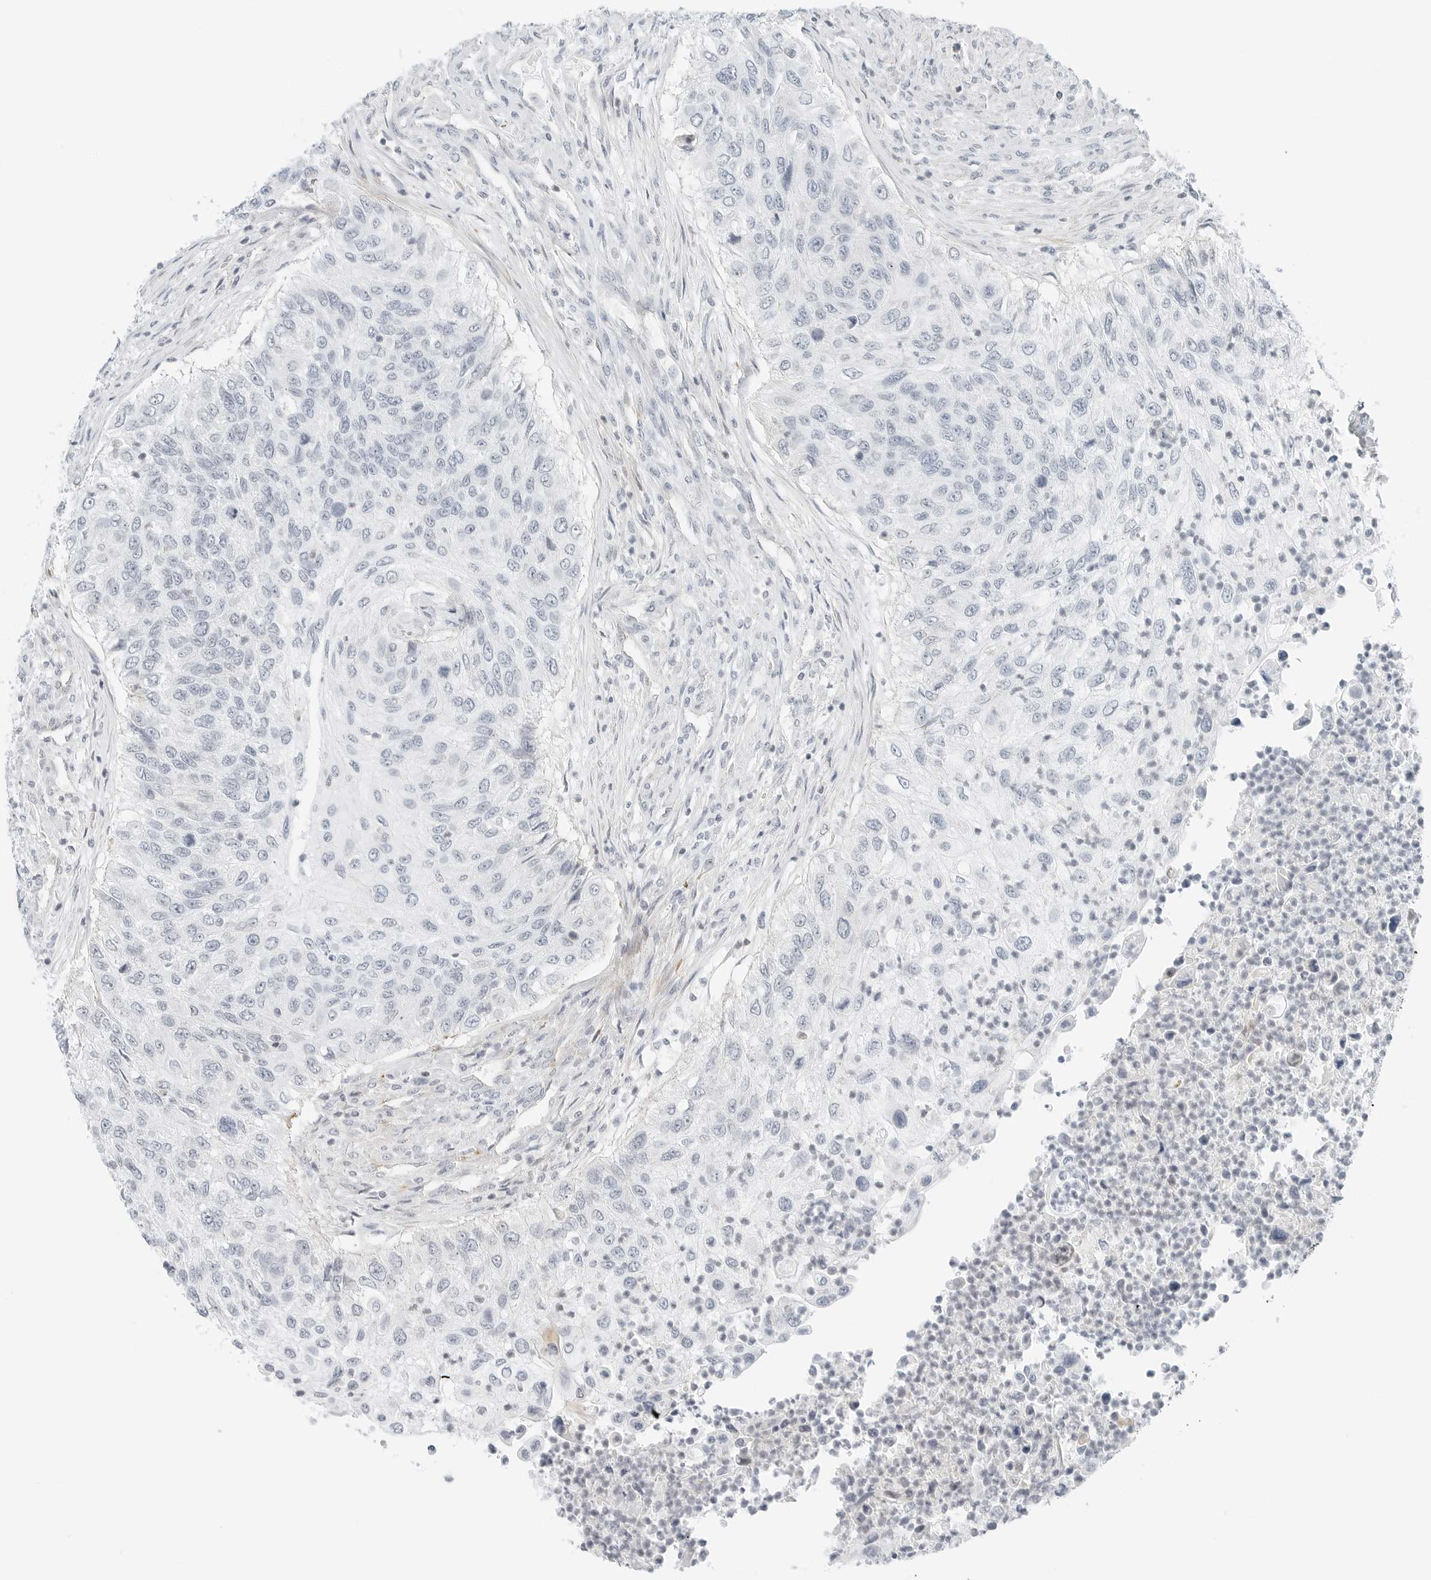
{"staining": {"intensity": "negative", "quantity": "none", "location": "none"}, "tissue": "urothelial cancer", "cell_type": "Tumor cells", "image_type": "cancer", "snomed": [{"axis": "morphology", "description": "Urothelial carcinoma, High grade"}, {"axis": "topography", "description": "Urinary bladder"}], "caption": "High magnification brightfield microscopy of urothelial cancer stained with DAB (brown) and counterstained with hematoxylin (blue): tumor cells show no significant expression.", "gene": "IQCC", "patient": {"sex": "female", "age": 60}}